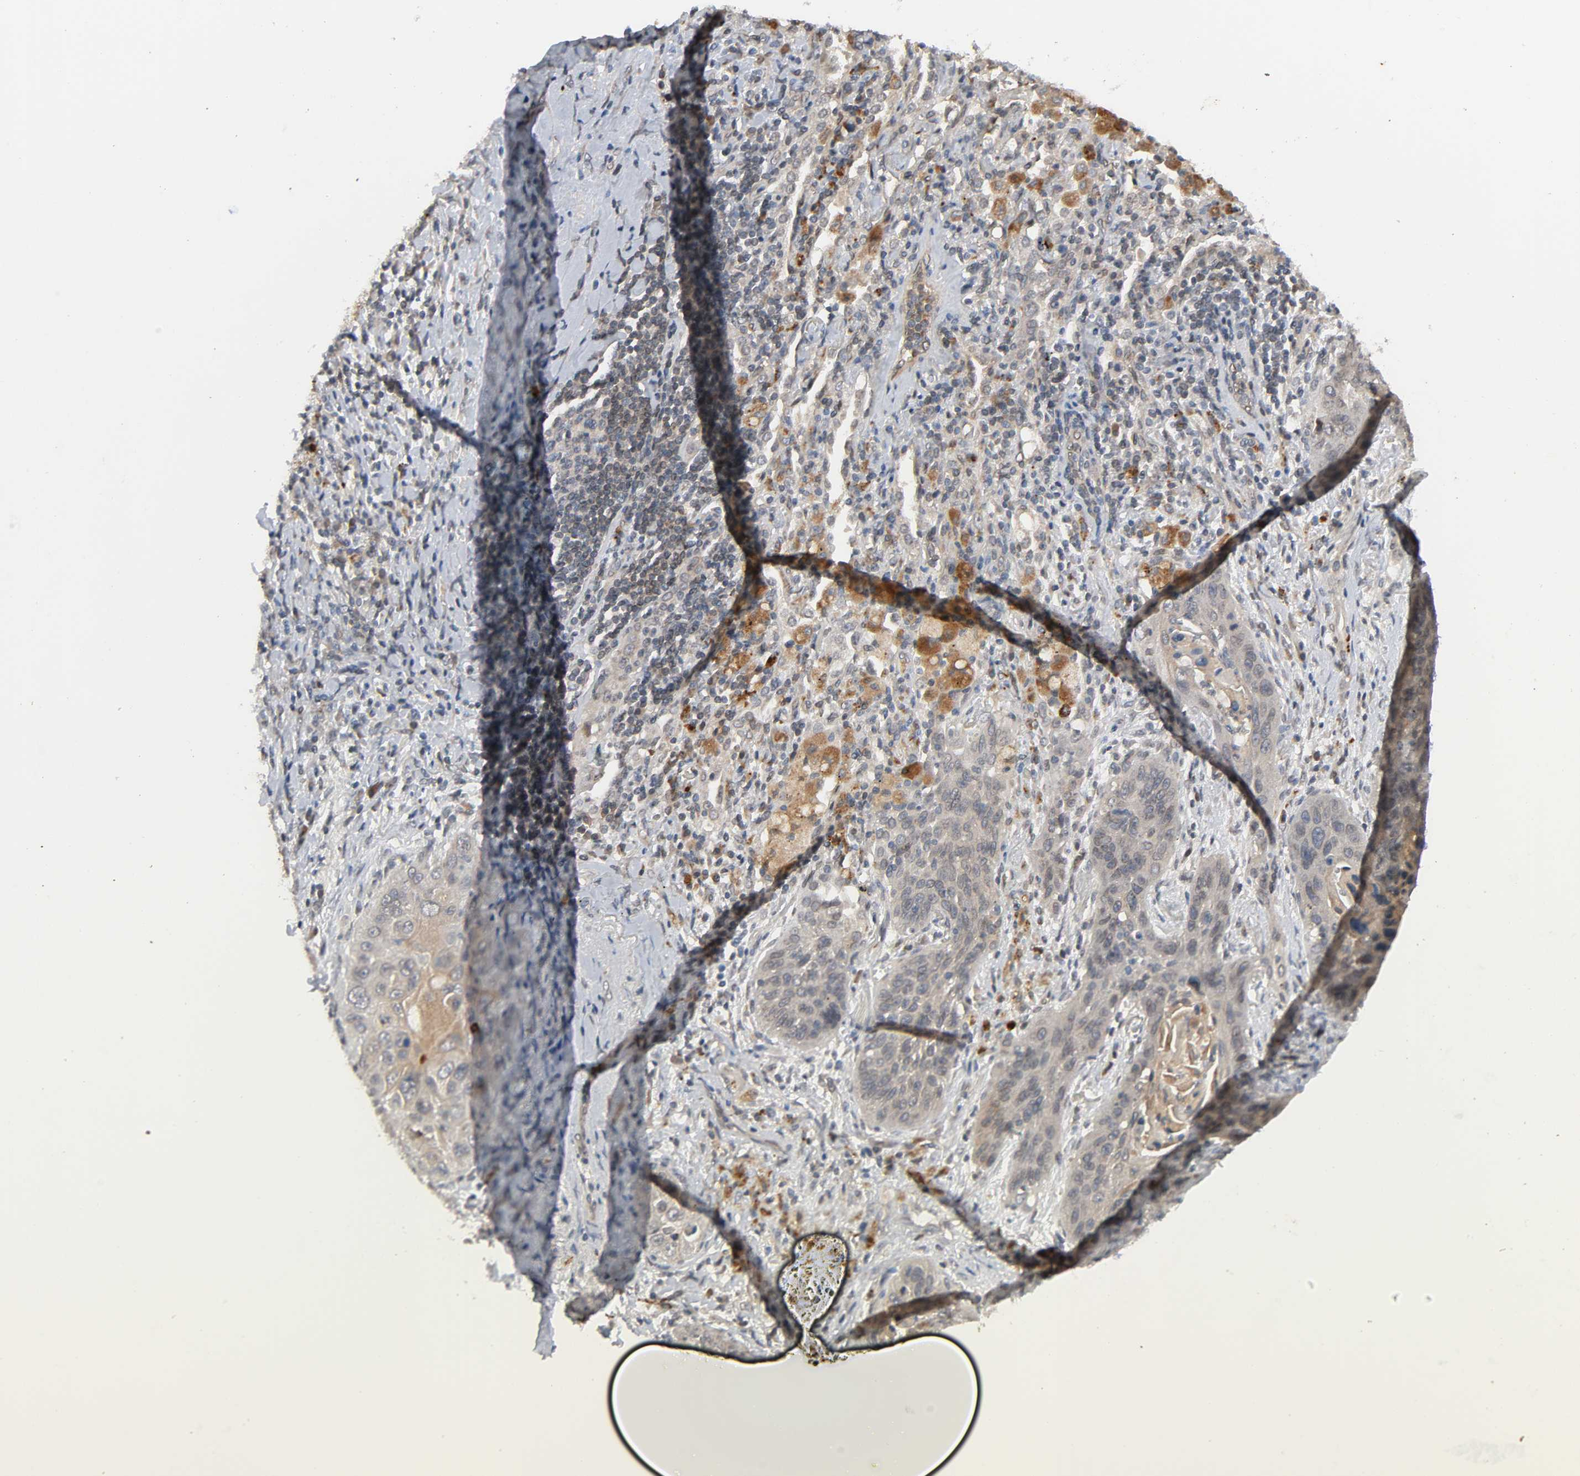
{"staining": {"intensity": "weak", "quantity": ">75%", "location": "cytoplasmic/membranous"}, "tissue": "lung cancer", "cell_type": "Tumor cells", "image_type": "cancer", "snomed": [{"axis": "morphology", "description": "Squamous cell carcinoma, NOS"}, {"axis": "topography", "description": "Lung"}], "caption": "Lung squamous cell carcinoma tissue displays weak cytoplasmic/membranous expression in approximately >75% of tumor cells, visualized by immunohistochemistry. The staining was performed using DAB (3,3'-diaminobenzidine) to visualize the protein expression in brown, while the nuclei were stained in blue with hematoxylin (Magnification: 20x).", "gene": "CCDC175", "patient": {"sex": "female", "age": 67}}